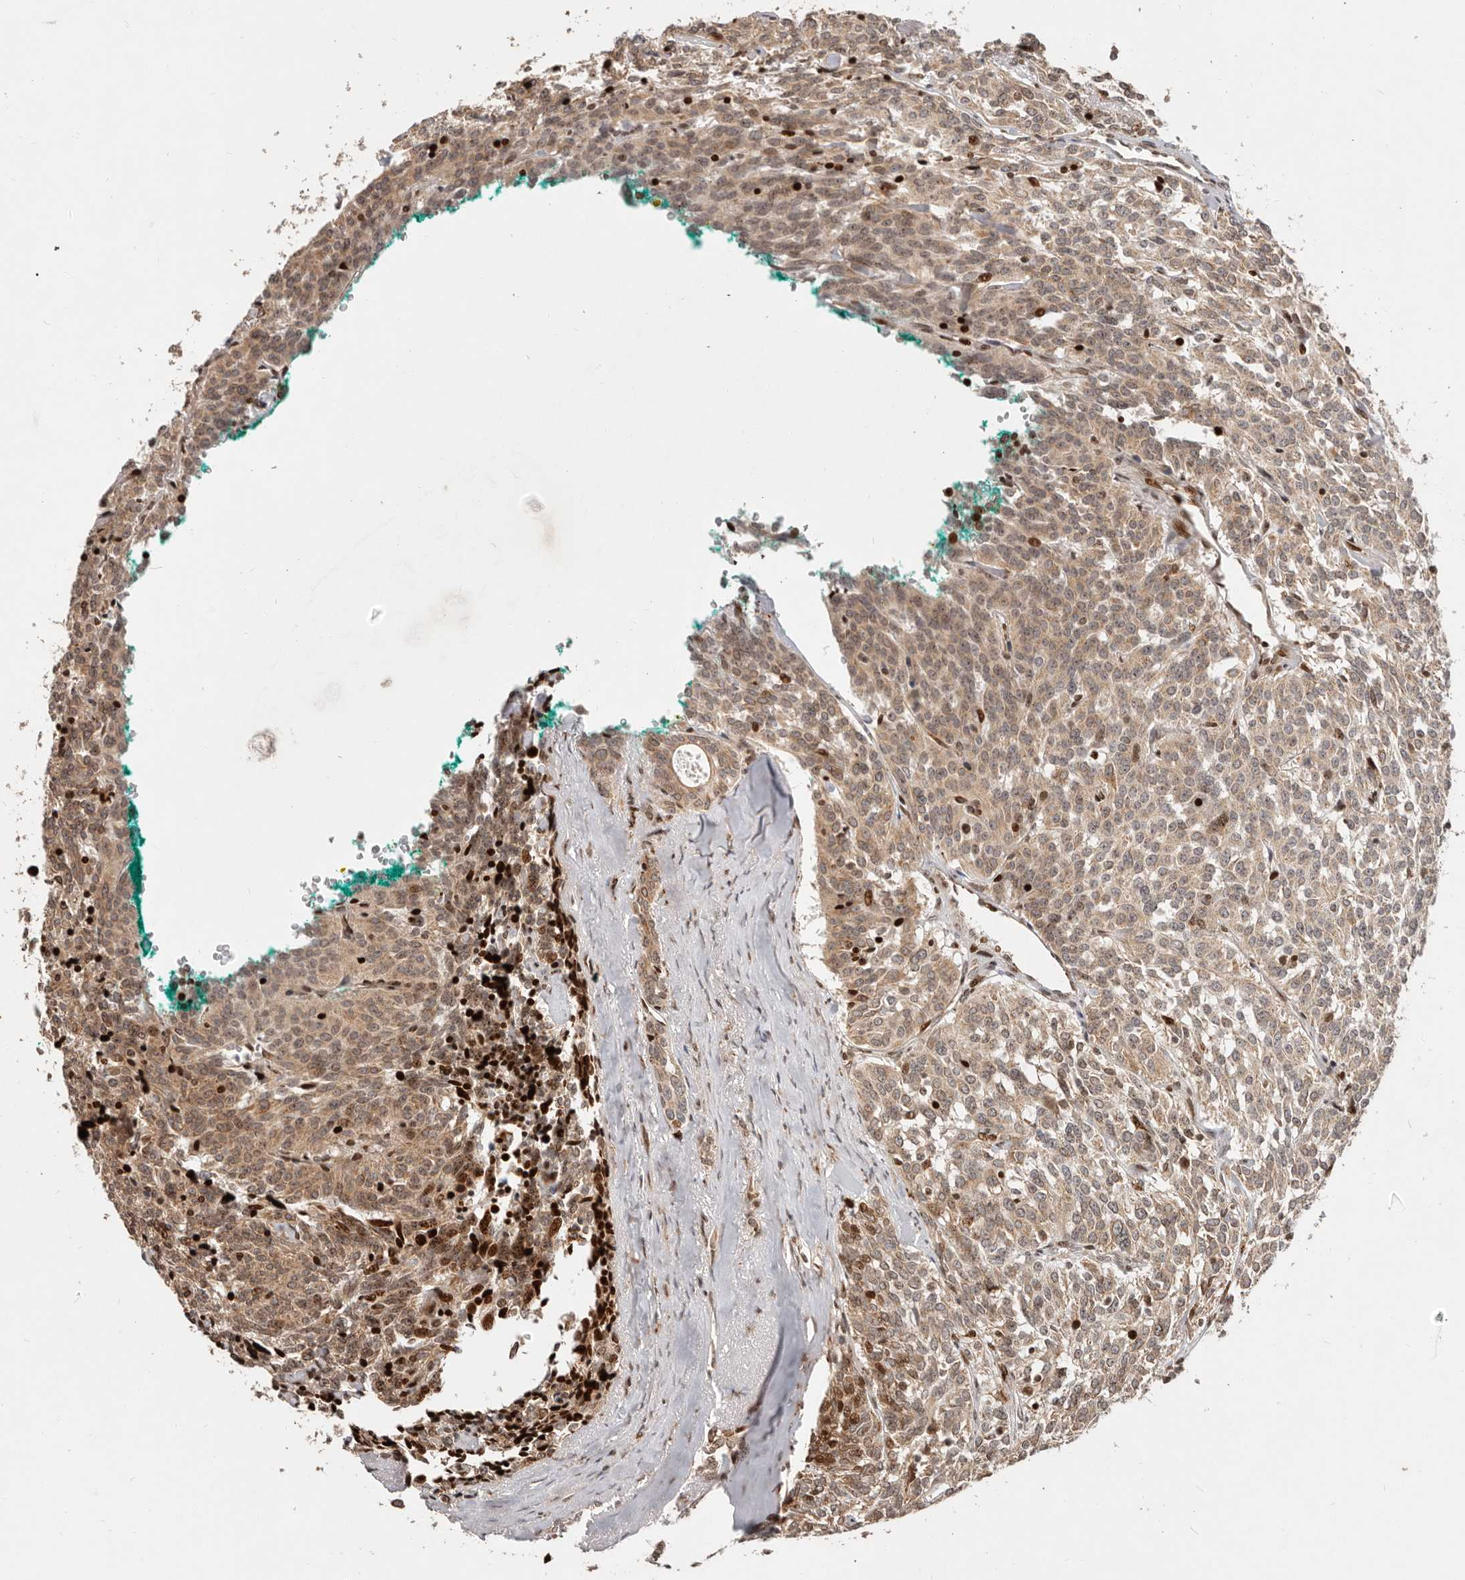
{"staining": {"intensity": "weak", "quantity": ">75%", "location": "cytoplasmic/membranous,nuclear"}, "tissue": "carcinoid", "cell_type": "Tumor cells", "image_type": "cancer", "snomed": [{"axis": "morphology", "description": "Carcinoid, malignant, NOS"}, {"axis": "topography", "description": "Lung"}], "caption": "Immunohistochemical staining of human carcinoid (malignant) displays low levels of weak cytoplasmic/membranous and nuclear protein expression in about >75% of tumor cells.", "gene": "TRIM4", "patient": {"sex": "female", "age": 46}}